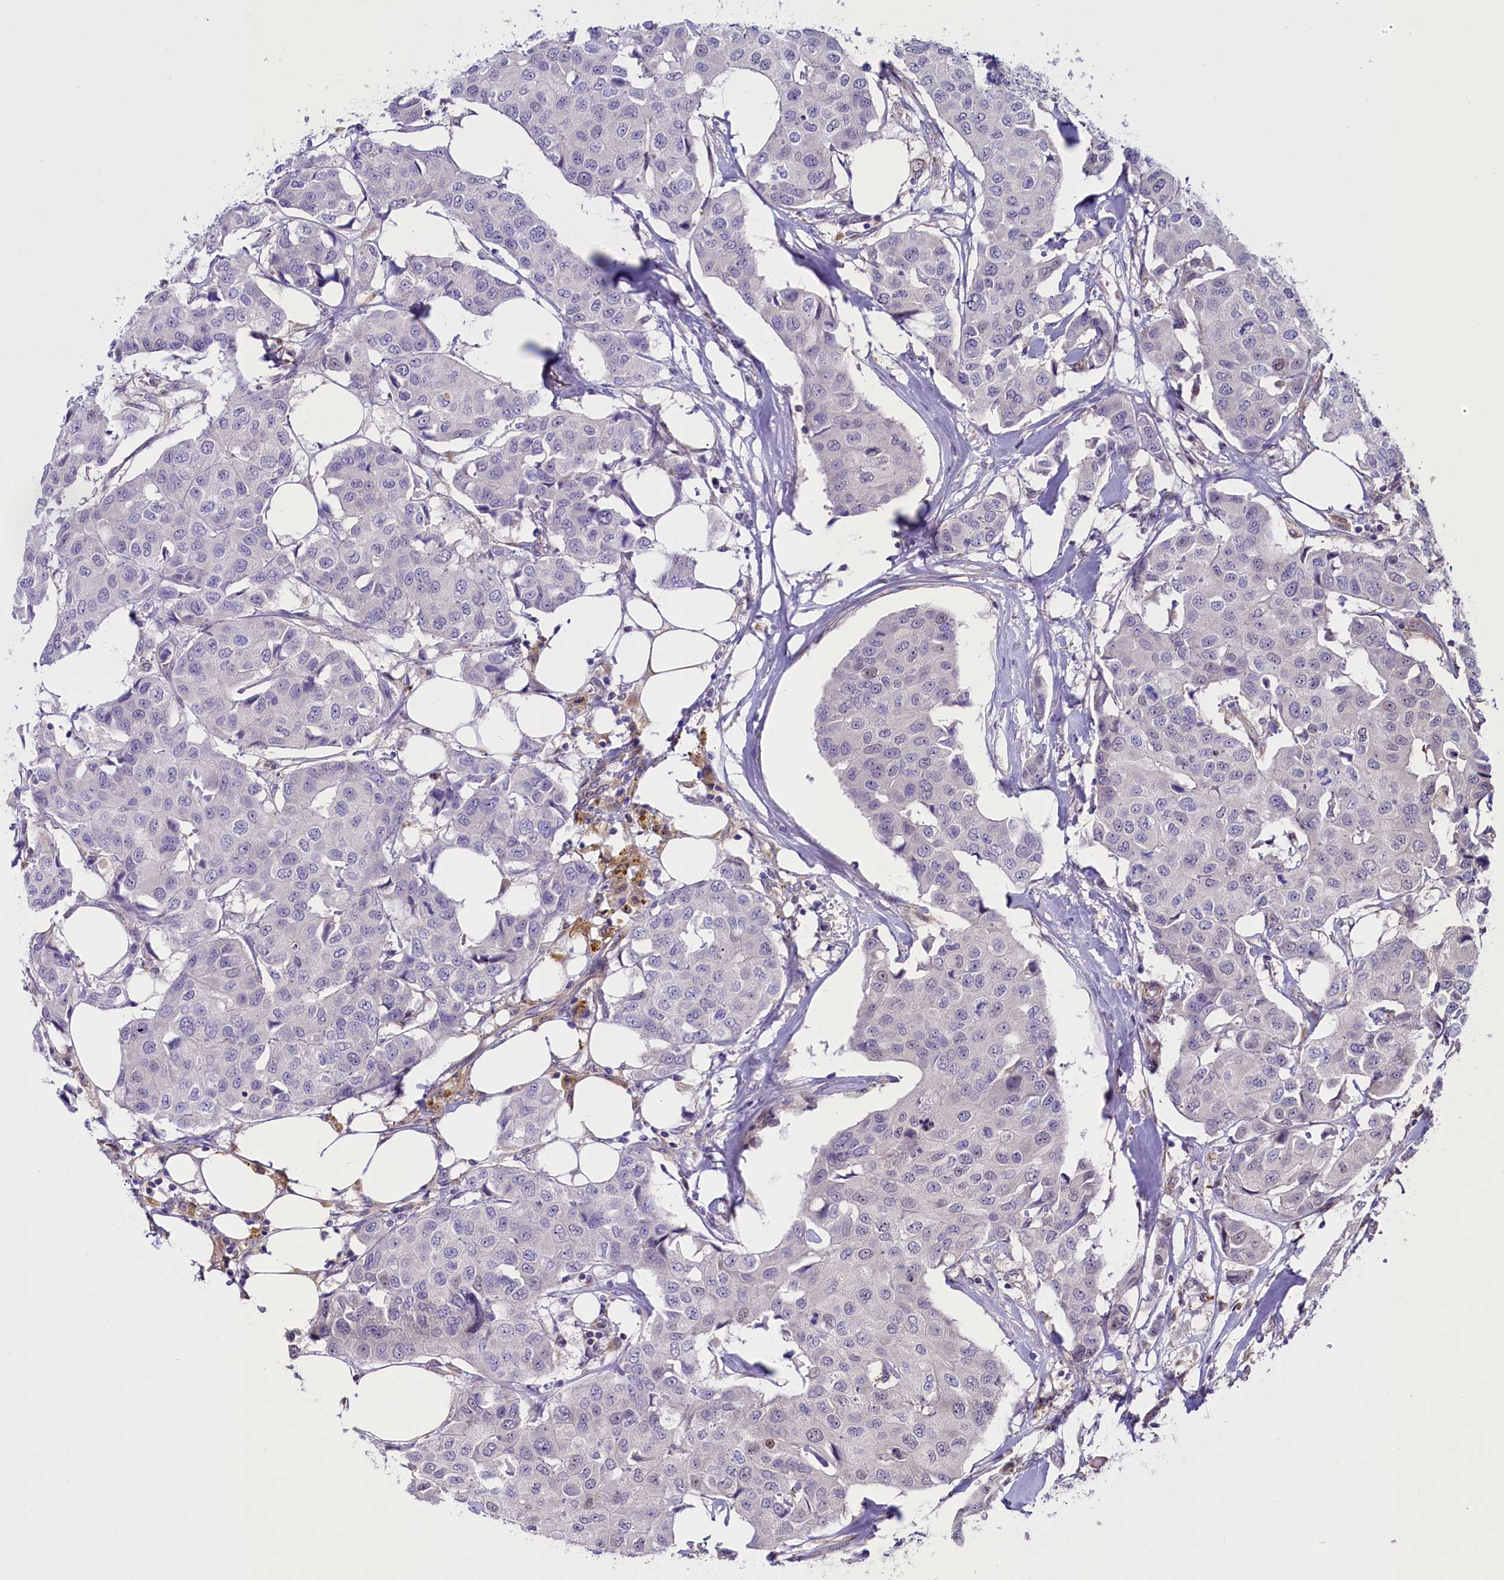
{"staining": {"intensity": "negative", "quantity": "none", "location": "none"}, "tissue": "breast cancer", "cell_type": "Tumor cells", "image_type": "cancer", "snomed": [{"axis": "morphology", "description": "Duct carcinoma"}, {"axis": "topography", "description": "Breast"}], "caption": "A micrograph of invasive ductal carcinoma (breast) stained for a protein reveals no brown staining in tumor cells.", "gene": "PDILT", "patient": {"sex": "female", "age": 80}}